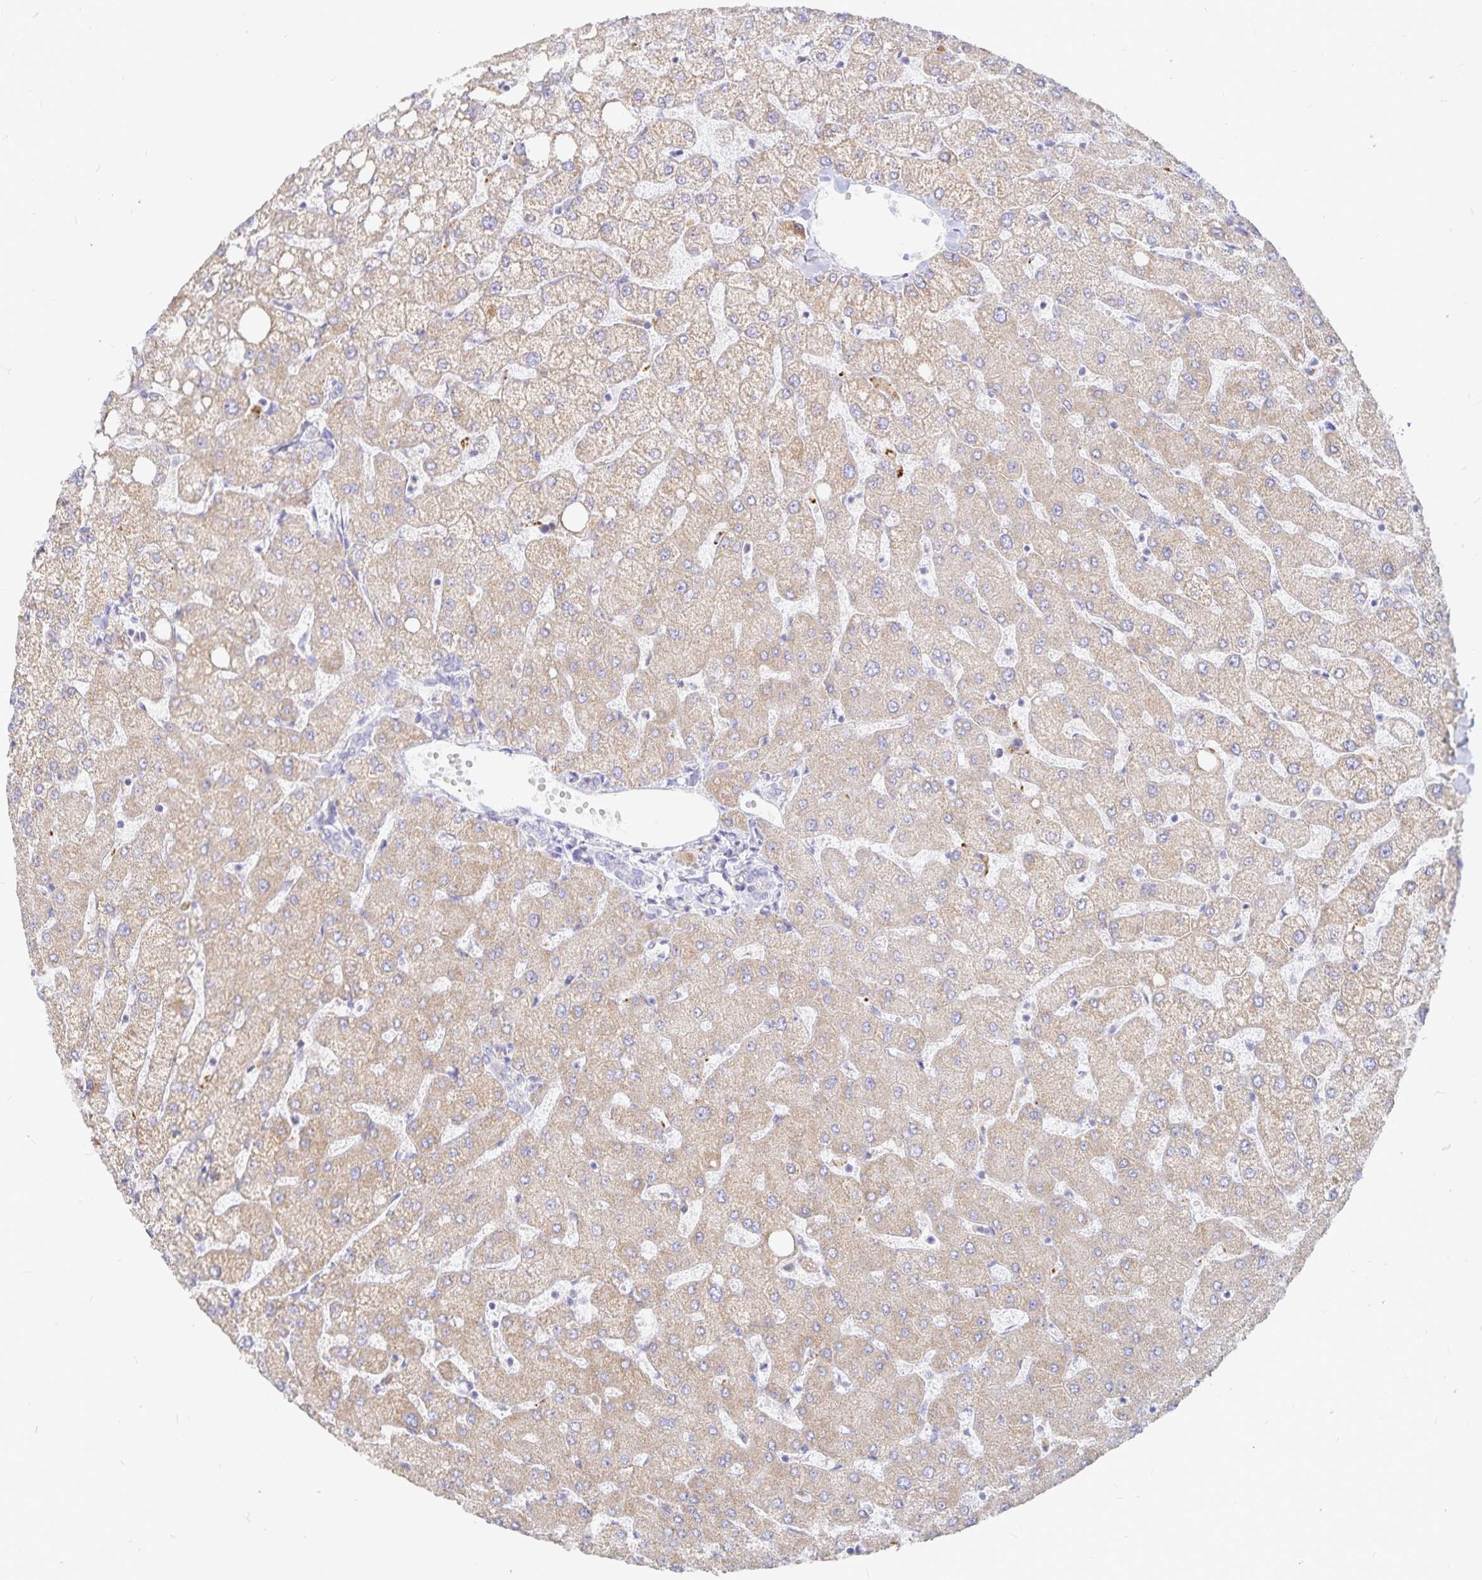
{"staining": {"intensity": "negative", "quantity": "none", "location": "none"}, "tissue": "liver", "cell_type": "Cholangiocytes", "image_type": "normal", "snomed": [{"axis": "morphology", "description": "Normal tissue, NOS"}, {"axis": "topography", "description": "Liver"}], "caption": "An immunohistochemistry micrograph of normal liver is shown. There is no staining in cholangiocytes of liver. (Brightfield microscopy of DAB (3,3'-diaminobenzidine) immunohistochemistry (IHC) at high magnification).", "gene": "PKHD1", "patient": {"sex": "female", "age": 54}}